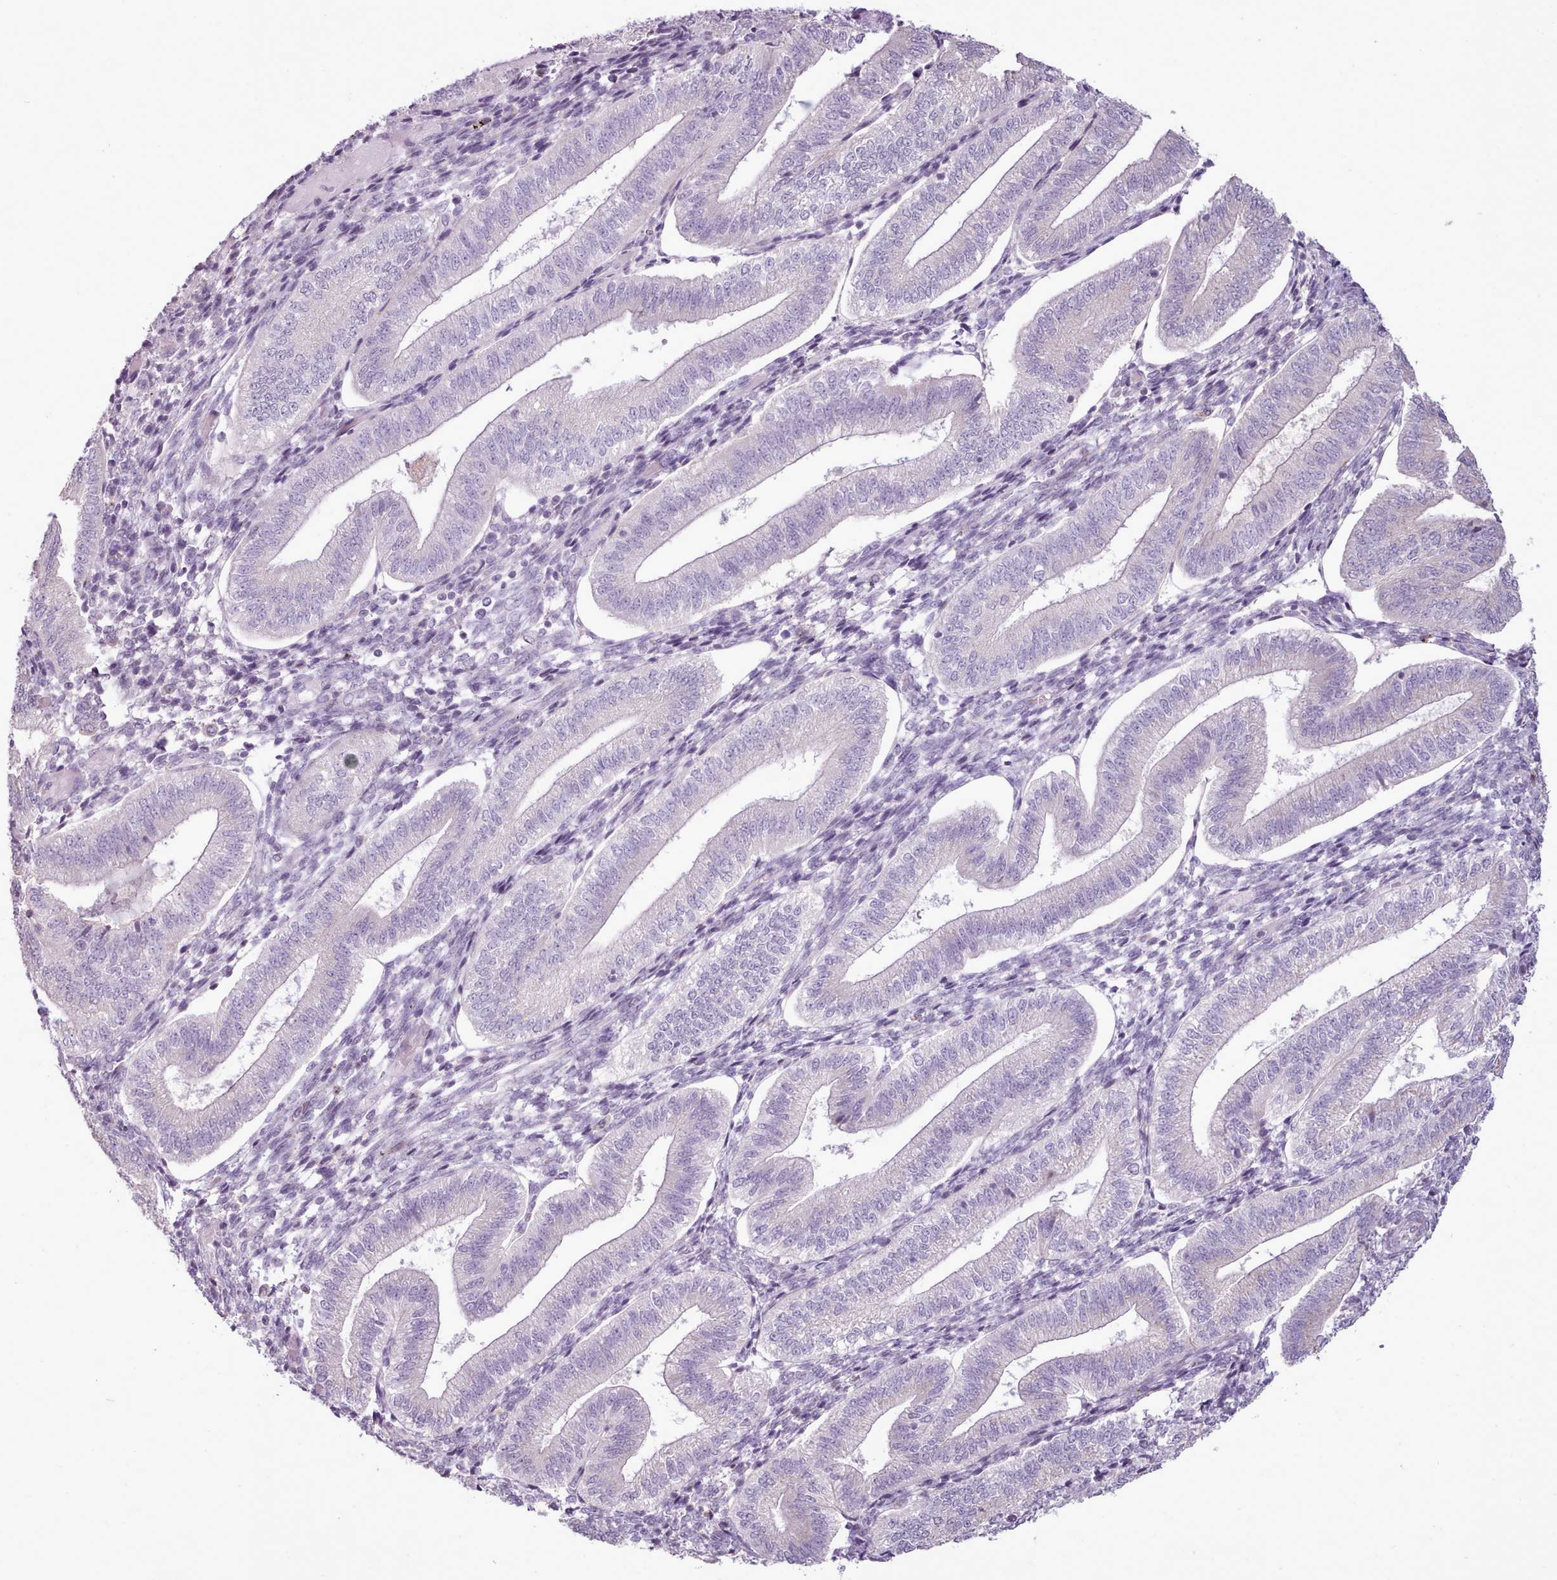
{"staining": {"intensity": "negative", "quantity": "none", "location": "none"}, "tissue": "endometrium", "cell_type": "Cells in endometrial stroma", "image_type": "normal", "snomed": [{"axis": "morphology", "description": "Normal tissue, NOS"}, {"axis": "topography", "description": "Endometrium"}], "caption": "Immunohistochemistry (IHC) histopathology image of unremarkable human endometrium stained for a protein (brown), which demonstrates no expression in cells in endometrial stroma. Nuclei are stained in blue.", "gene": "PPP3R1", "patient": {"sex": "female", "age": 34}}